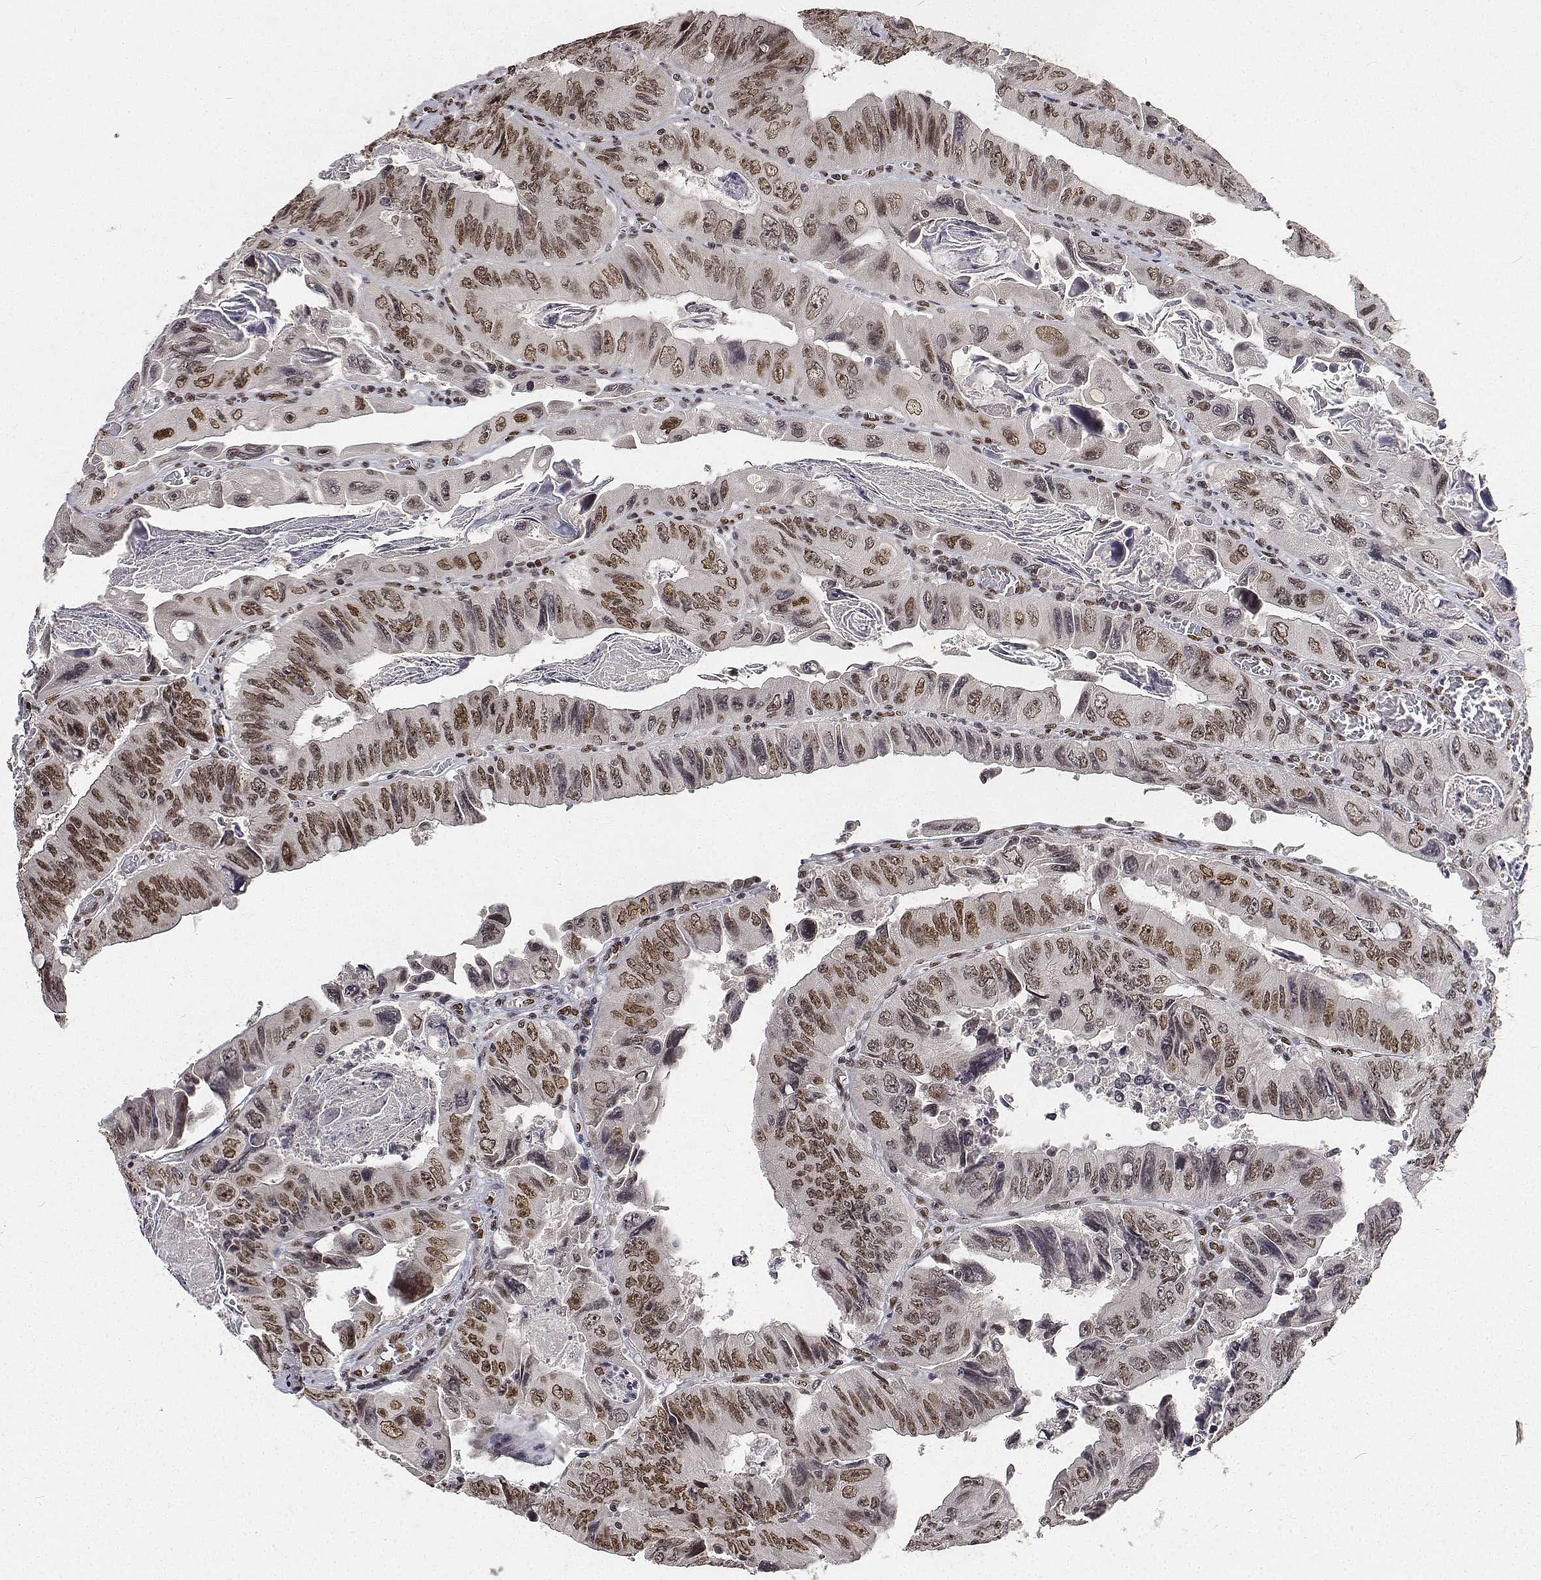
{"staining": {"intensity": "moderate", "quantity": ">75%", "location": "nuclear"}, "tissue": "colorectal cancer", "cell_type": "Tumor cells", "image_type": "cancer", "snomed": [{"axis": "morphology", "description": "Adenocarcinoma, NOS"}, {"axis": "topography", "description": "Colon"}], "caption": "A high-resolution histopathology image shows immunohistochemistry (IHC) staining of colorectal cancer, which displays moderate nuclear positivity in approximately >75% of tumor cells. Nuclei are stained in blue.", "gene": "ATRX", "patient": {"sex": "female", "age": 84}}